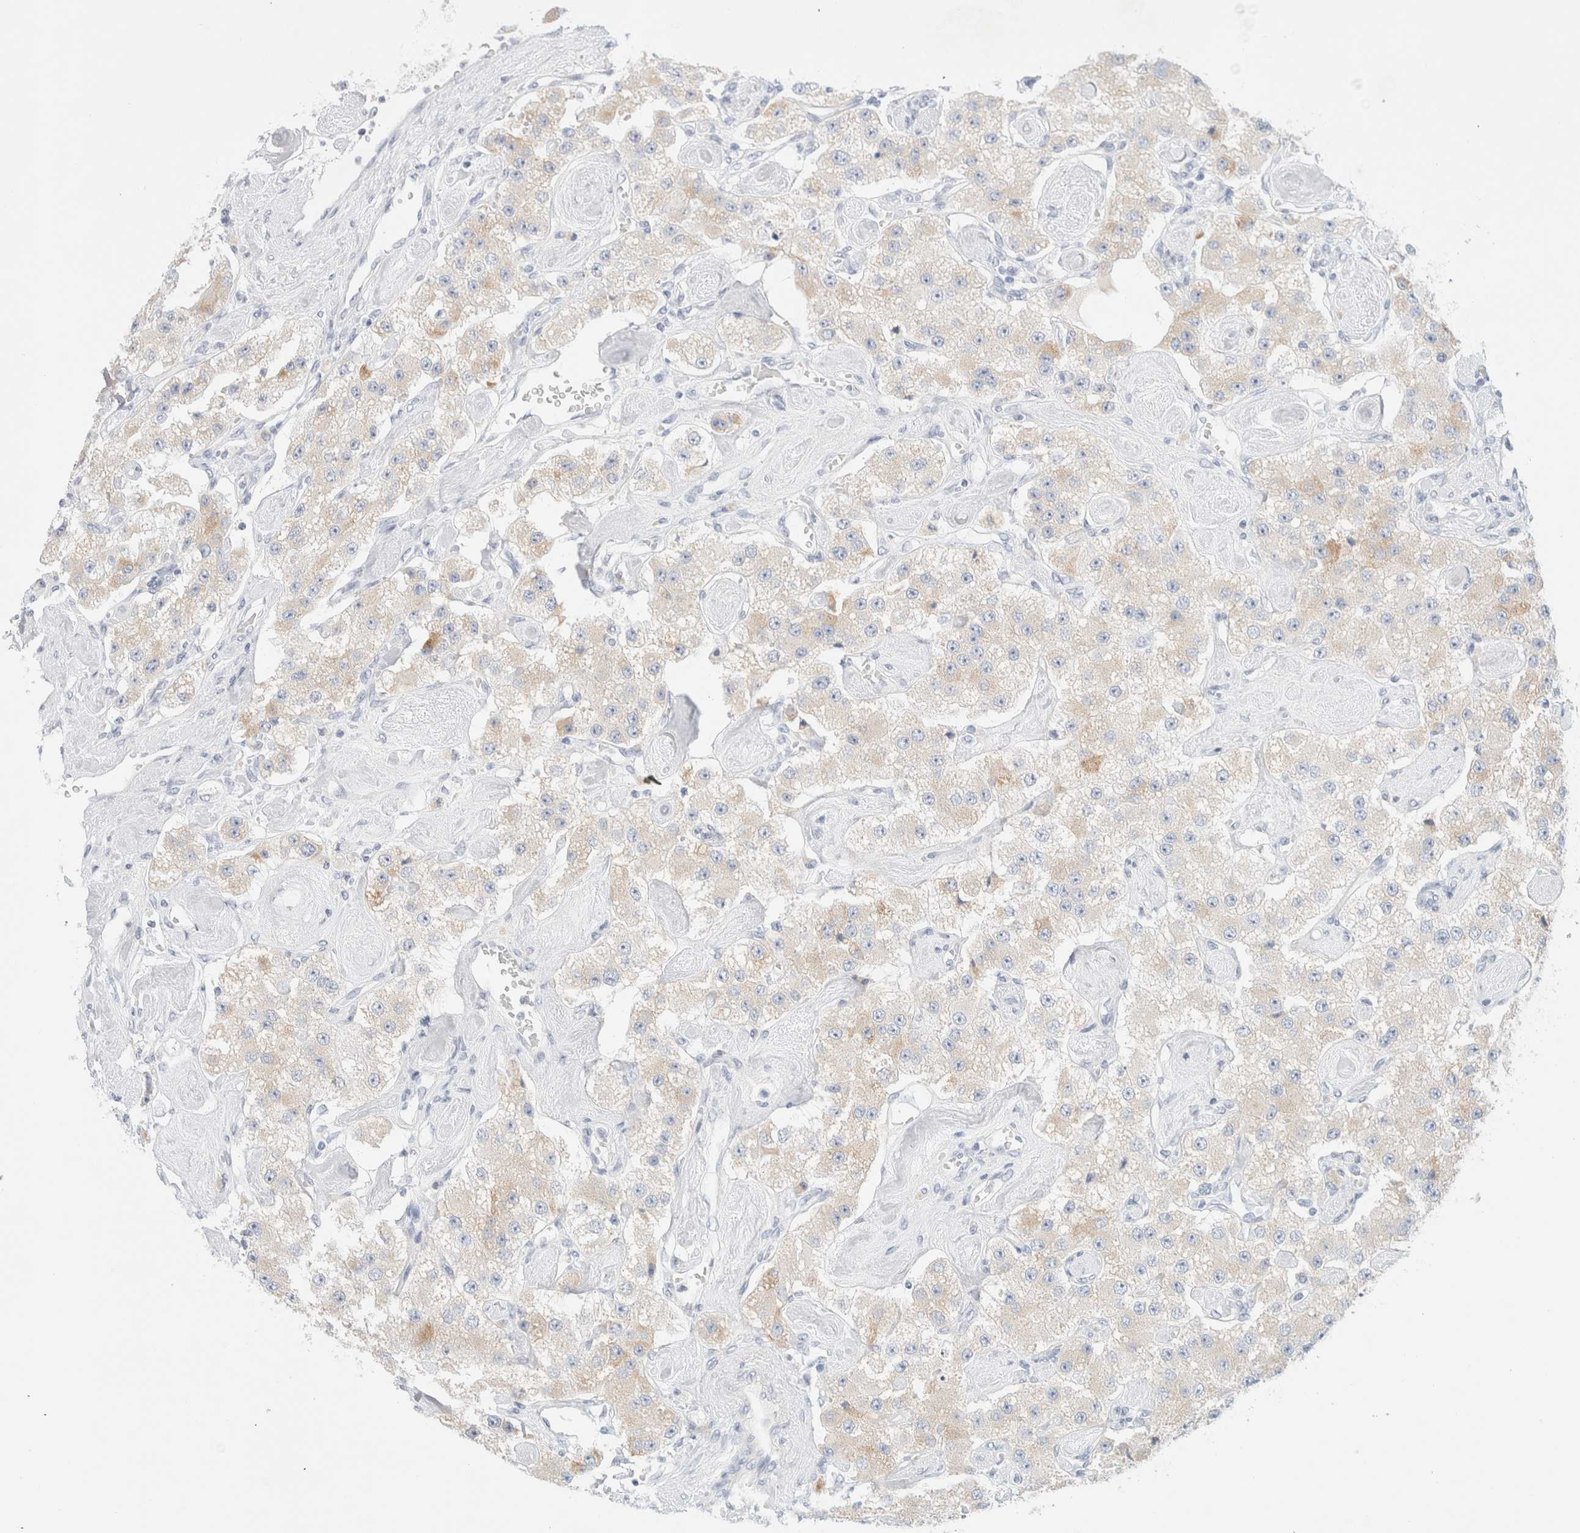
{"staining": {"intensity": "weak", "quantity": "<25%", "location": "cytoplasmic/membranous"}, "tissue": "carcinoid", "cell_type": "Tumor cells", "image_type": "cancer", "snomed": [{"axis": "morphology", "description": "Carcinoid, malignant, NOS"}, {"axis": "topography", "description": "Pancreas"}], "caption": "High magnification brightfield microscopy of malignant carcinoid stained with DAB (3,3'-diaminobenzidine) (brown) and counterstained with hematoxylin (blue): tumor cells show no significant expression.", "gene": "HEXD", "patient": {"sex": "male", "age": 41}}